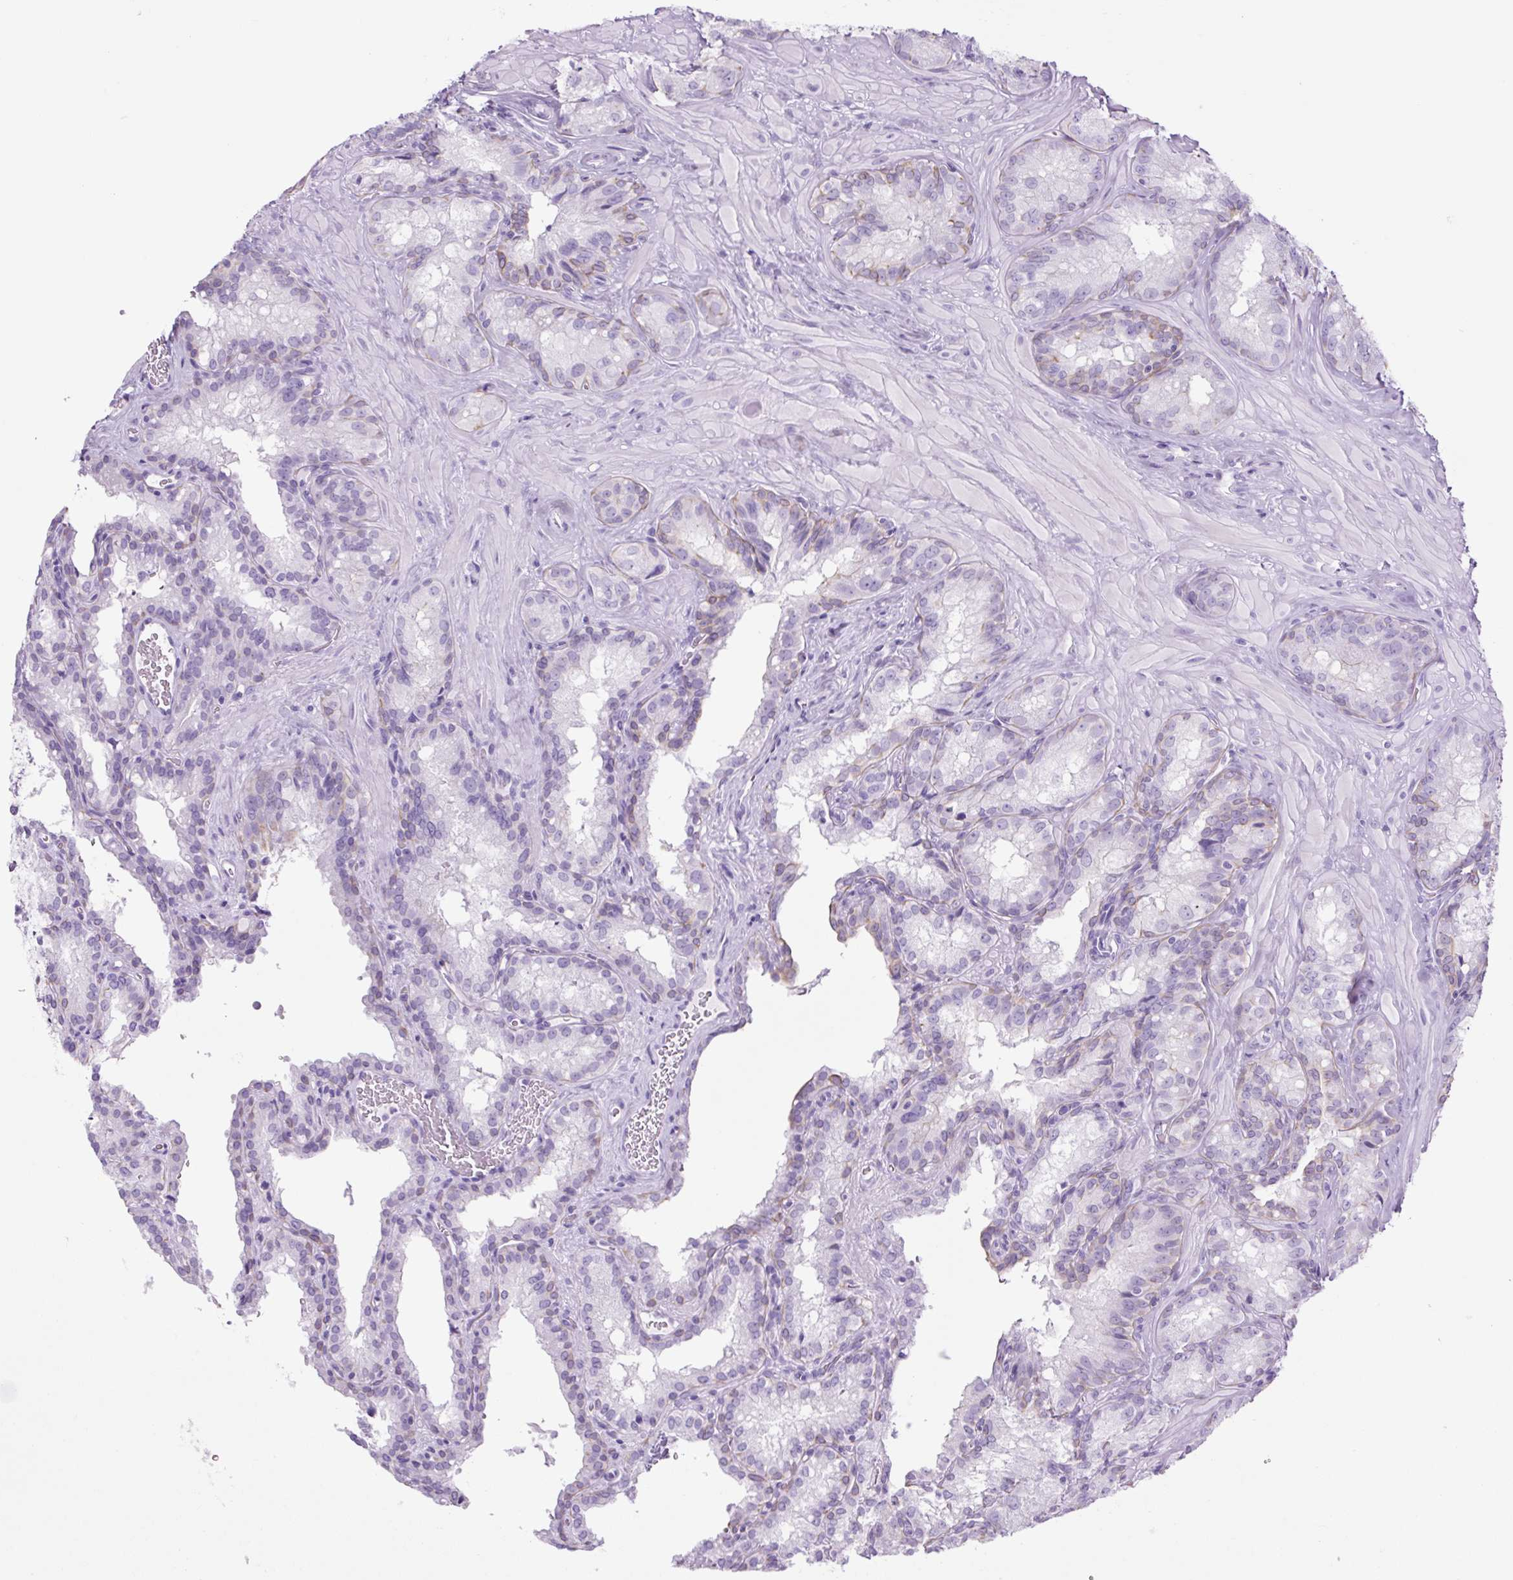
{"staining": {"intensity": "weak", "quantity": "25%-75%", "location": "cytoplasmic/membranous"}, "tissue": "seminal vesicle", "cell_type": "Glandular cells", "image_type": "normal", "snomed": [{"axis": "morphology", "description": "Normal tissue, NOS"}, {"axis": "topography", "description": "Seminal veicle"}], "caption": "An immunohistochemistry micrograph of benign tissue is shown. Protein staining in brown labels weak cytoplasmic/membranous positivity in seminal vesicle within glandular cells.", "gene": "TFF2", "patient": {"sex": "male", "age": 47}}